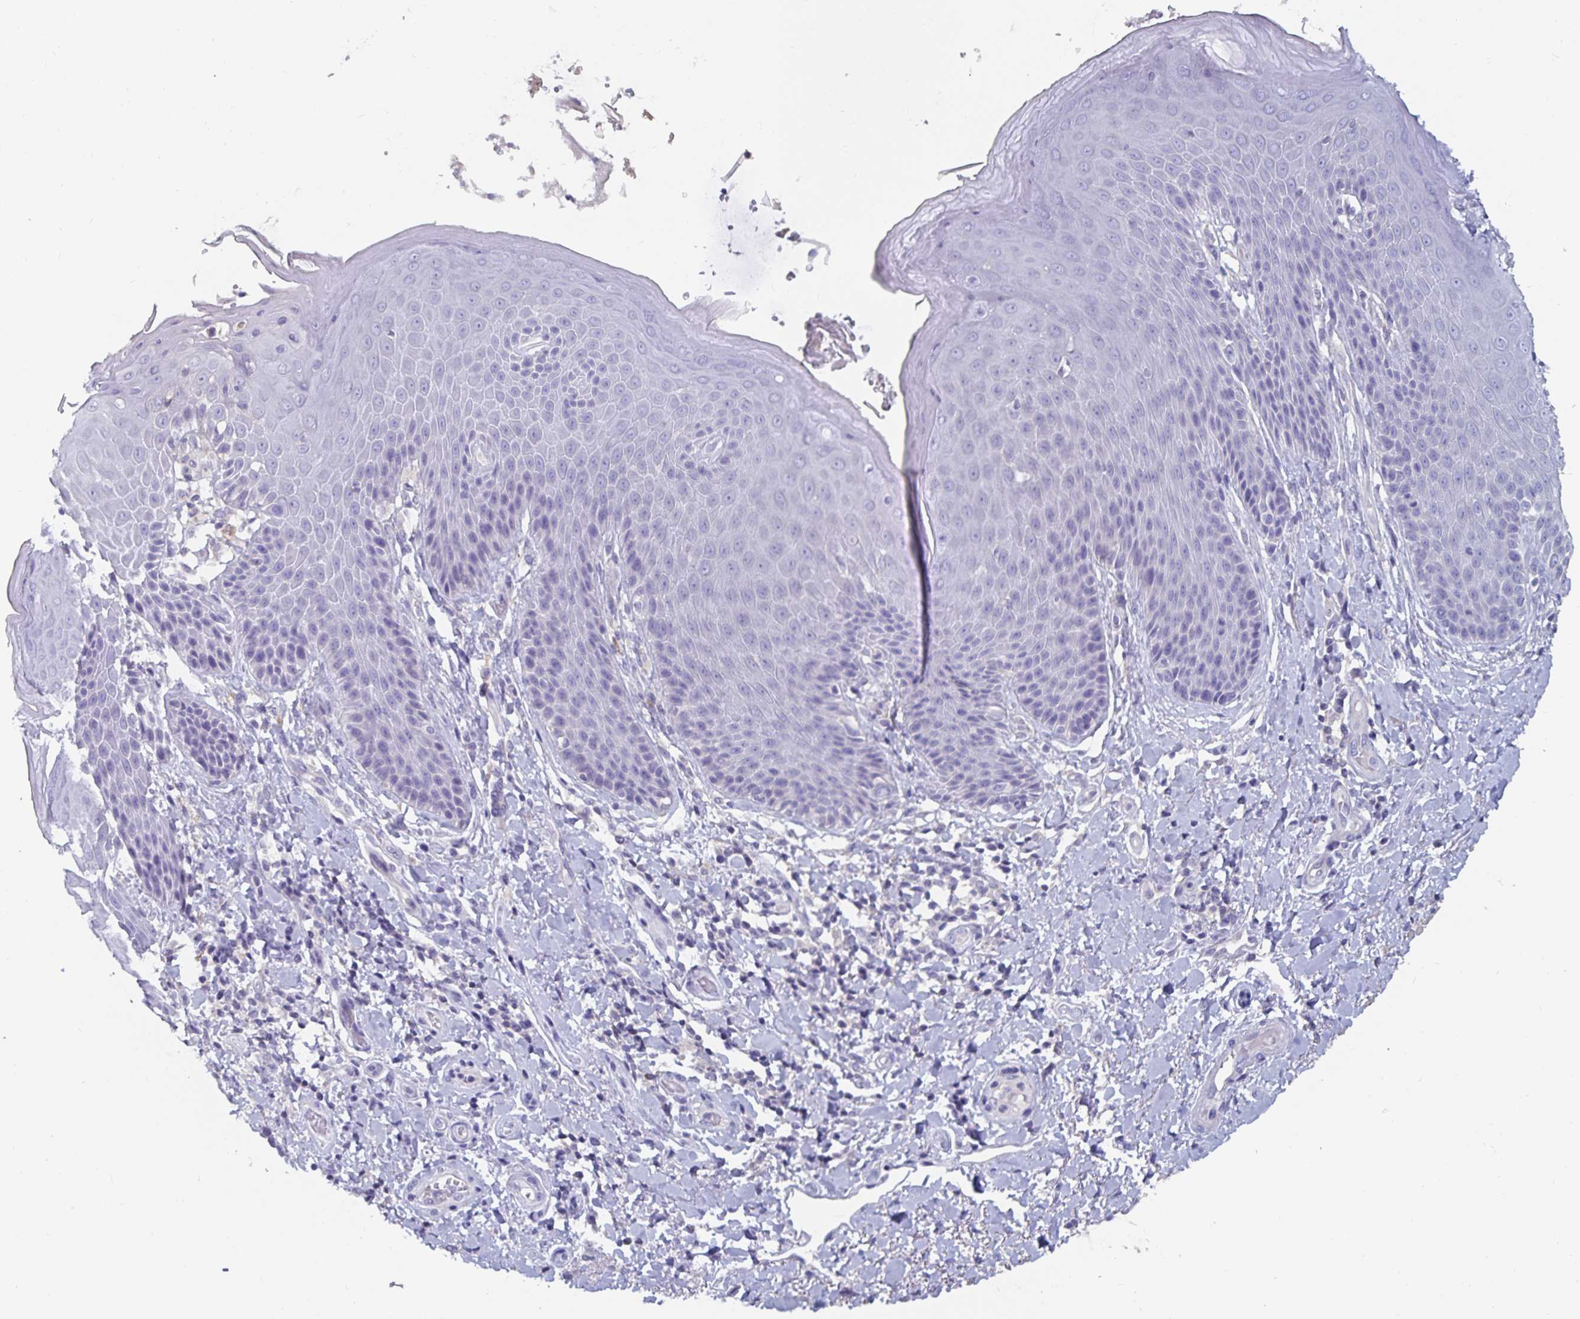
{"staining": {"intensity": "negative", "quantity": "none", "location": "none"}, "tissue": "skin", "cell_type": "Epidermal cells", "image_type": "normal", "snomed": [{"axis": "morphology", "description": "Normal tissue, NOS"}, {"axis": "topography", "description": "Anal"}, {"axis": "topography", "description": "Peripheral nerve tissue"}], "caption": "IHC micrograph of unremarkable skin: skin stained with DAB (3,3'-diaminobenzidine) reveals no significant protein expression in epidermal cells. (DAB immunohistochemistry with hematoxylin counter stain).", "gene": "CFAP69", "patient": {"sex": "male", "age": 51}}